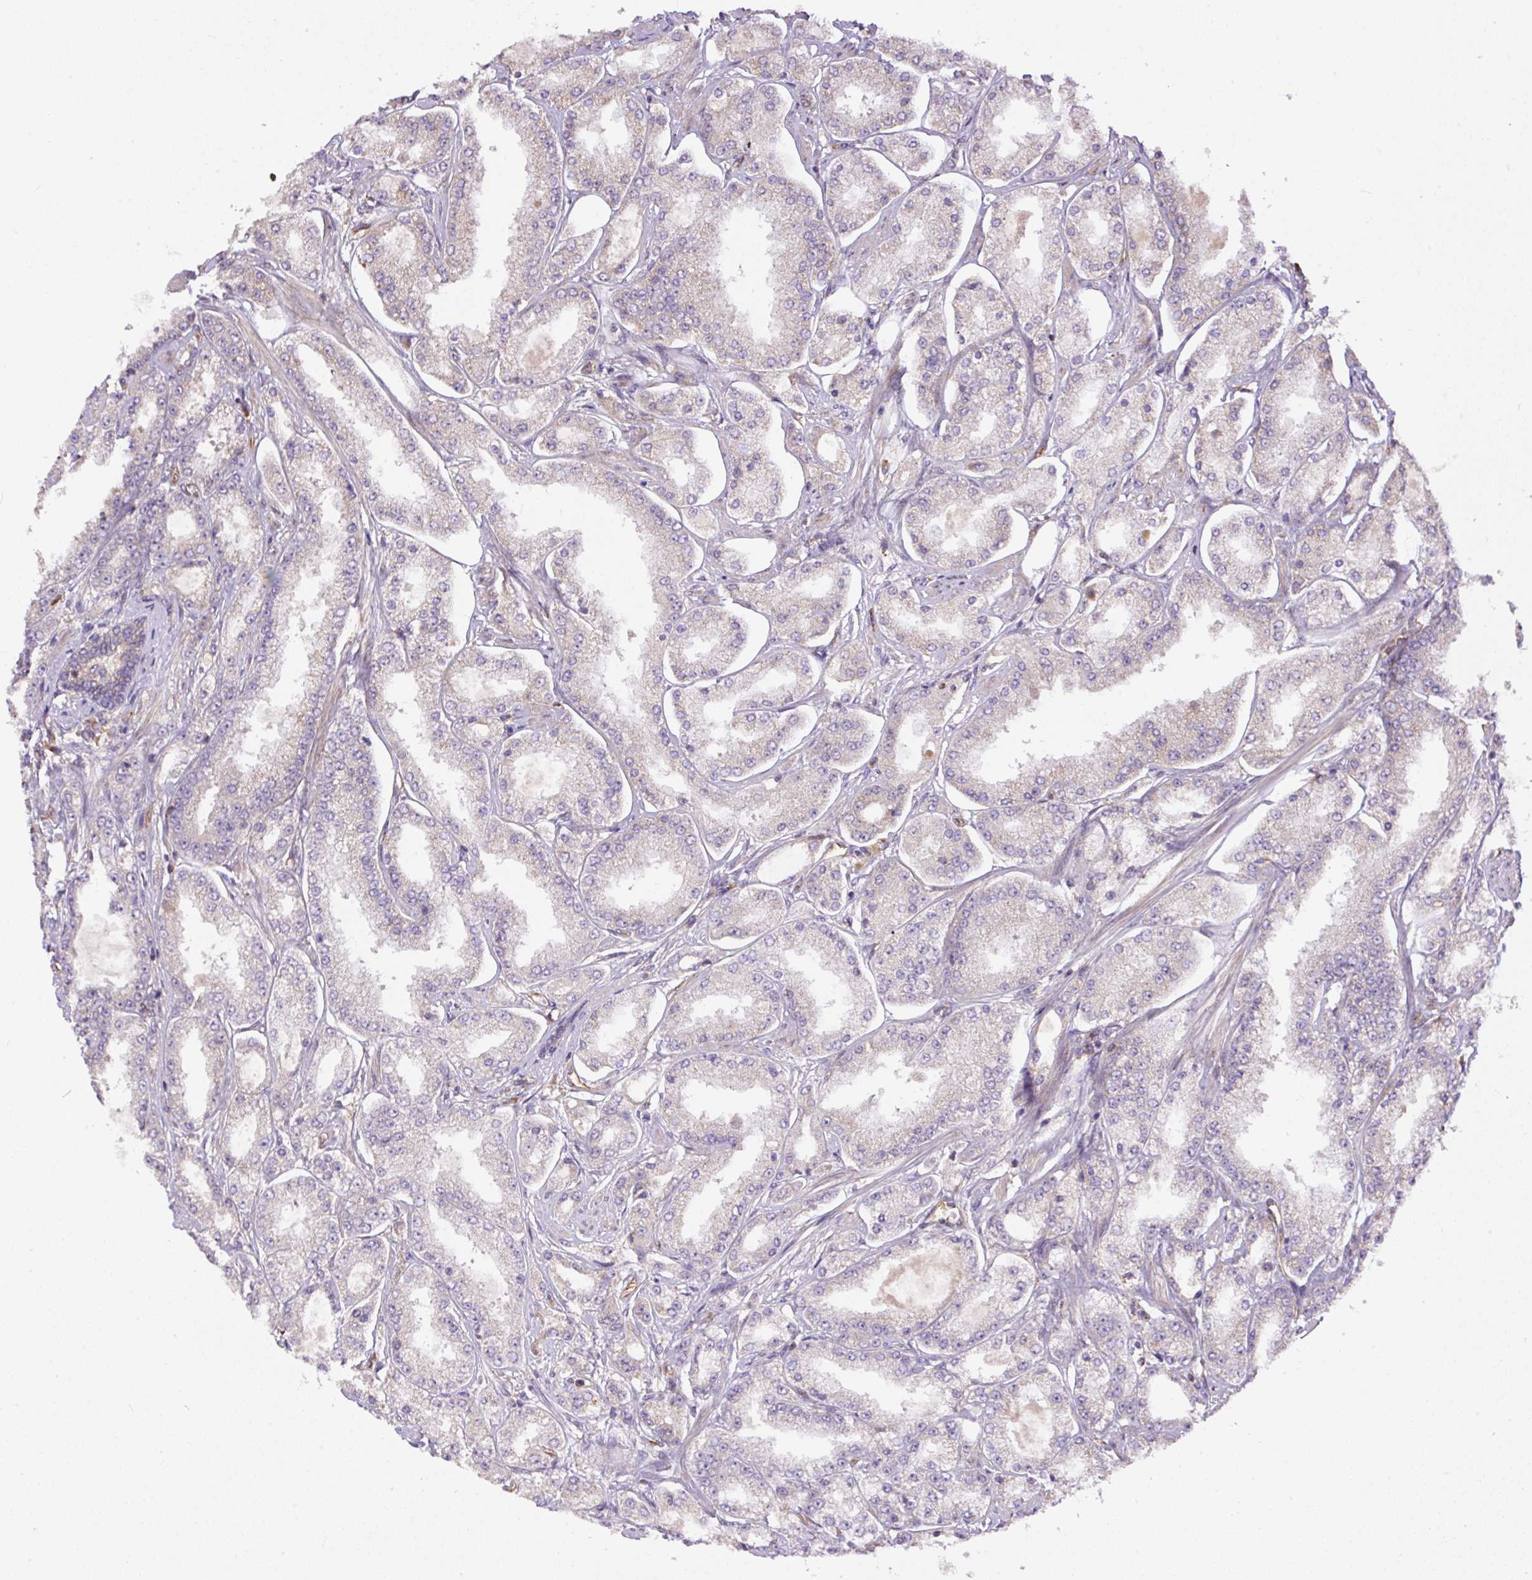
{"staining": {"intensity": "negative", "quantity": "none", "location": "none"}, "tissue": "prostate cancer", "cell_type": "Tumor cells", "image_type": "cancer", "snomed": [{"axis": "morphology", "description": "Adenocarcinoma, High grade"}, {"axis": "topography", "description": "Prostate"}], "caption": "Immunohistochemistry (IHC) of human prostate cancer shows no positivity in tumor cells.", "gene": "PPME1", "patient": {"sex": "male", "age": 69}}